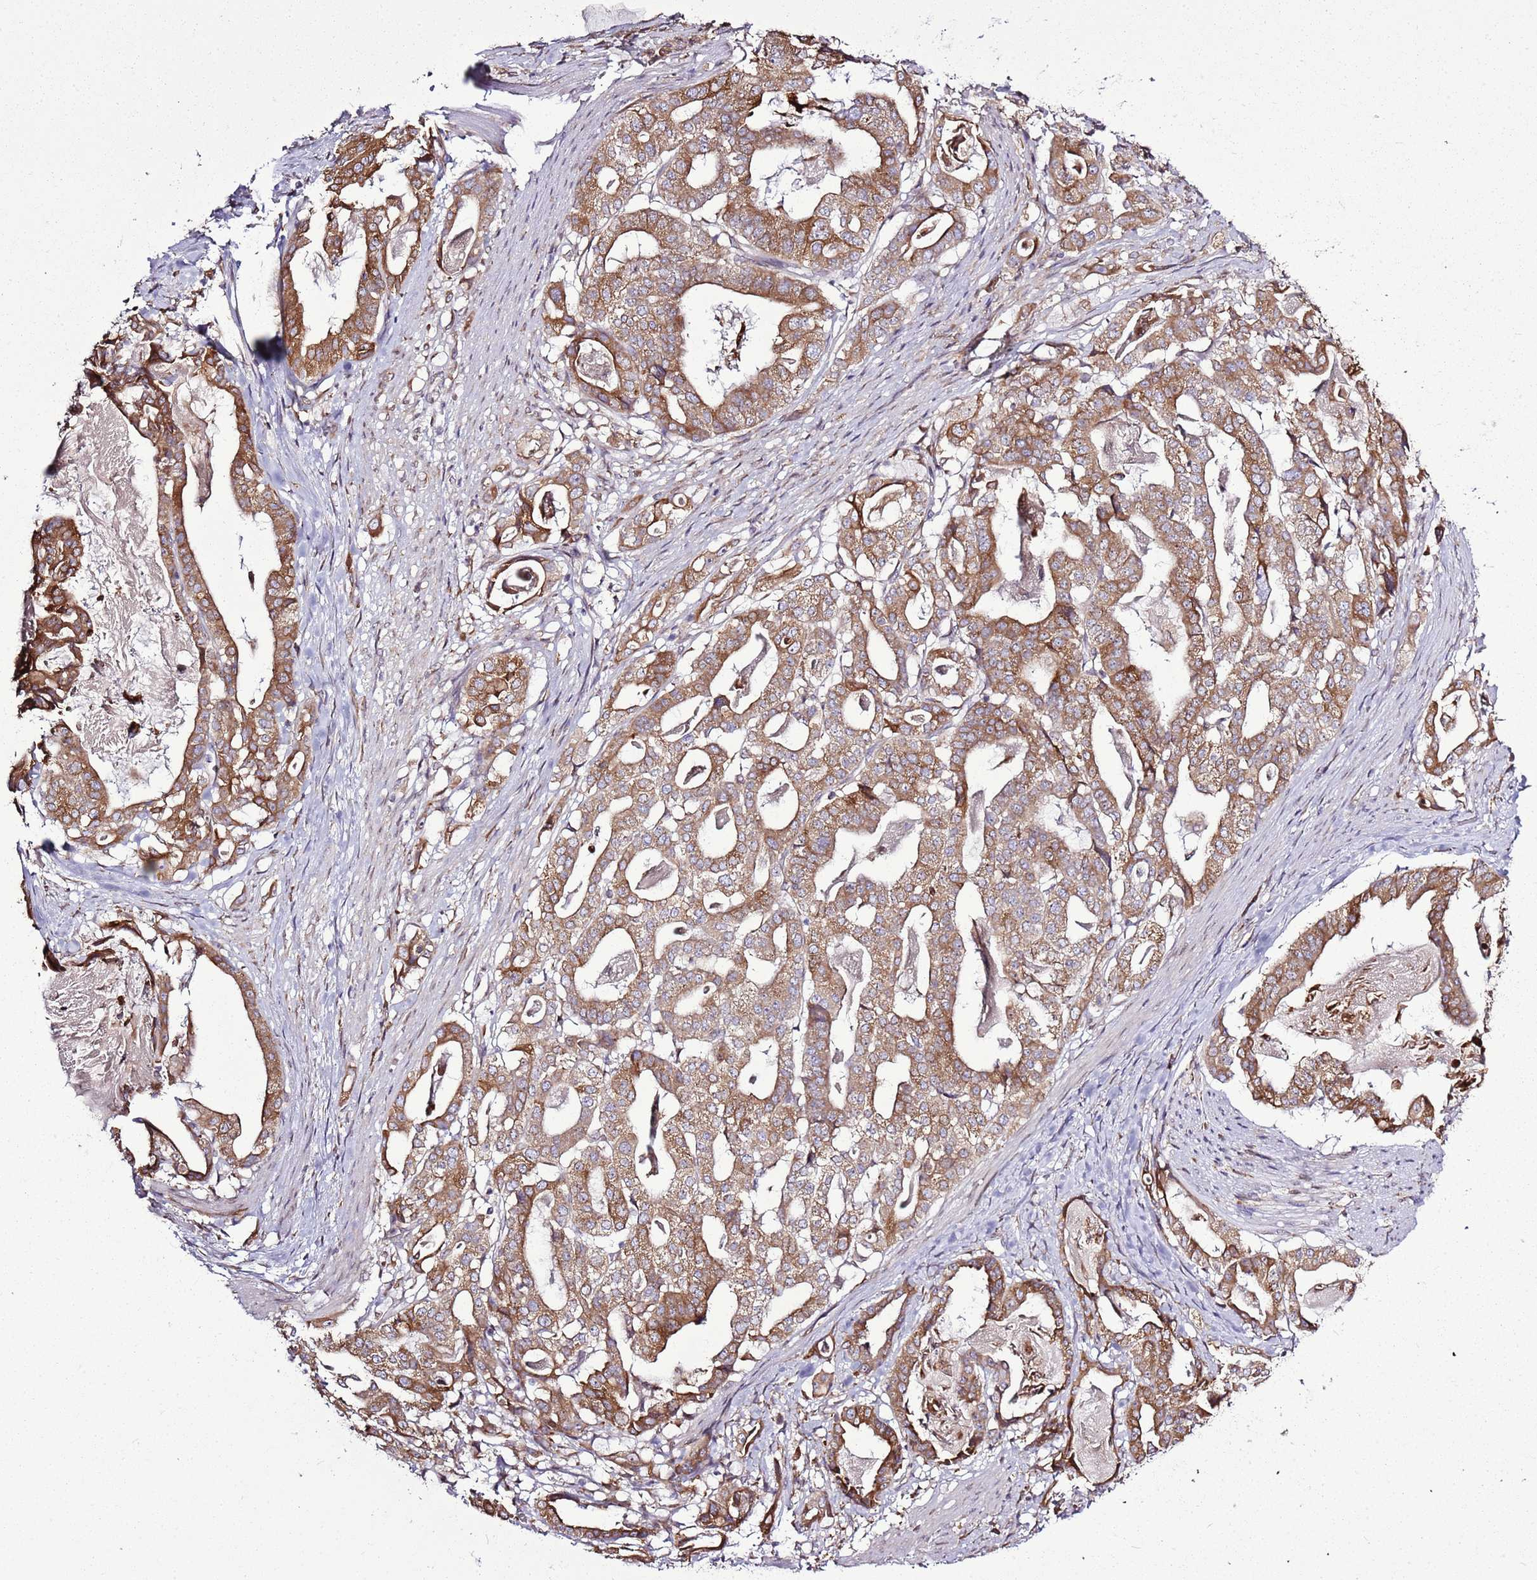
{"staining": {"intensity": "moderate", "quantity": ">75%", "location": "cytoplasmic/membranous"}, "tissue": "stomach cancer", "cell_type": "Tumor cells", "image_type": "cancer", "snomed": [{"axis": "morphology", "description": "Adenocarcinoma, NOS"}, {"axis": "topography", "description": "Stomach"}], "caption": "Adenocarcinoma (stomach) stained for a protein (brown) displays moderate cytoplasmic/membranous positive positivity in about >75% of tumor cells.", "gene": "TMED10", "patient": {"sex": "male", "age": 48}}